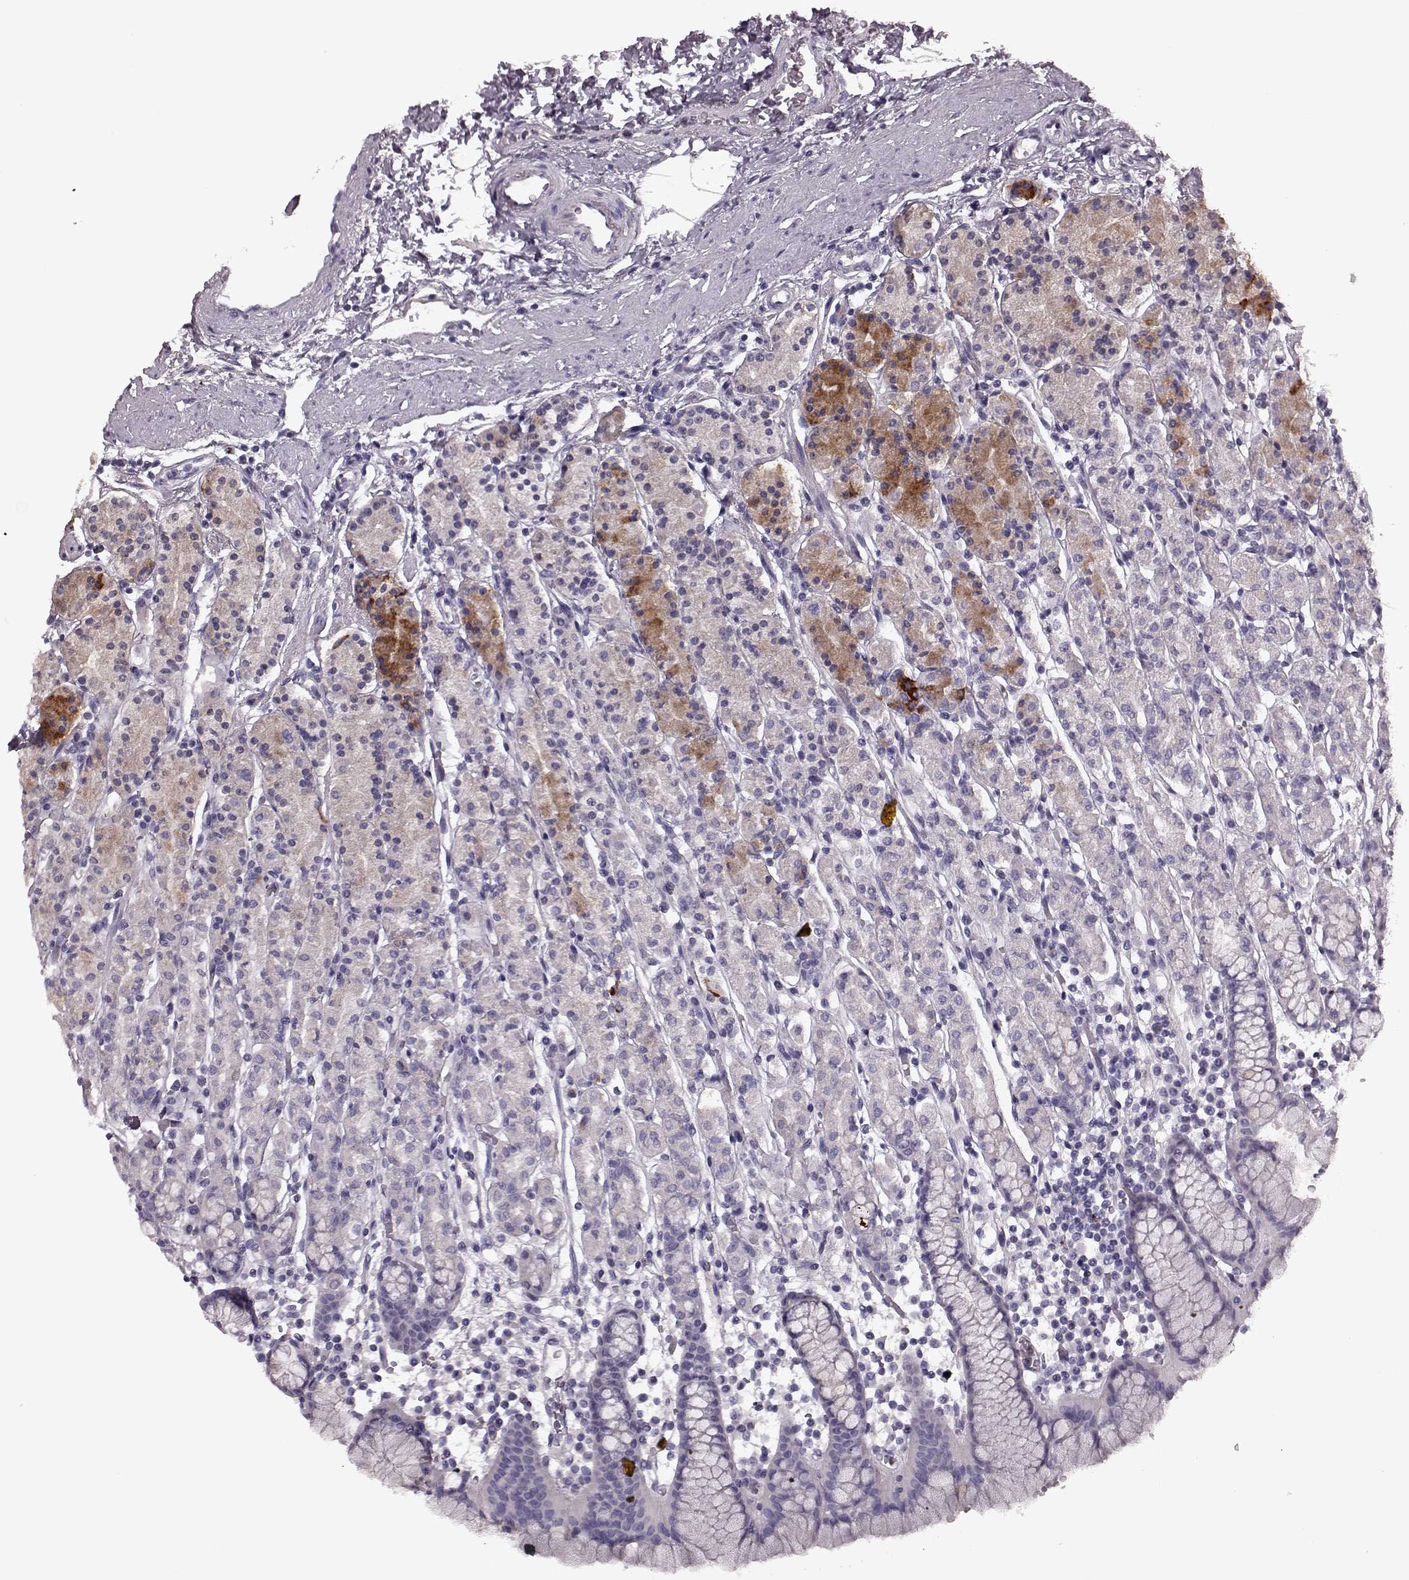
{"staining": {"intensity": "strong", "quantity": "<25%", "location": "cytoplasmic/membranous"}, "tissue": "stomach", "cell_type": "Glandular cells", "image_type": "normal", "snomed": [{"axis": "morphology", "description": "Normal tissue, NOS"}, {"axis": "topography", "description": "Stomach, upper"}, {"axis": "topography", "description": "Stomach"}], "caption": "Stomach stained with DAB (3,3'-diaminobenzidine) immunohistochemistry reveals medium levels of strong cytoplasmic/membranous positivity in about <25% of glandular cells. (brown staining indicates protein expression, while blue staining denotes nuclei).", "gene": "SNTG1", "patient": {"sex": "male", "age": 62}}